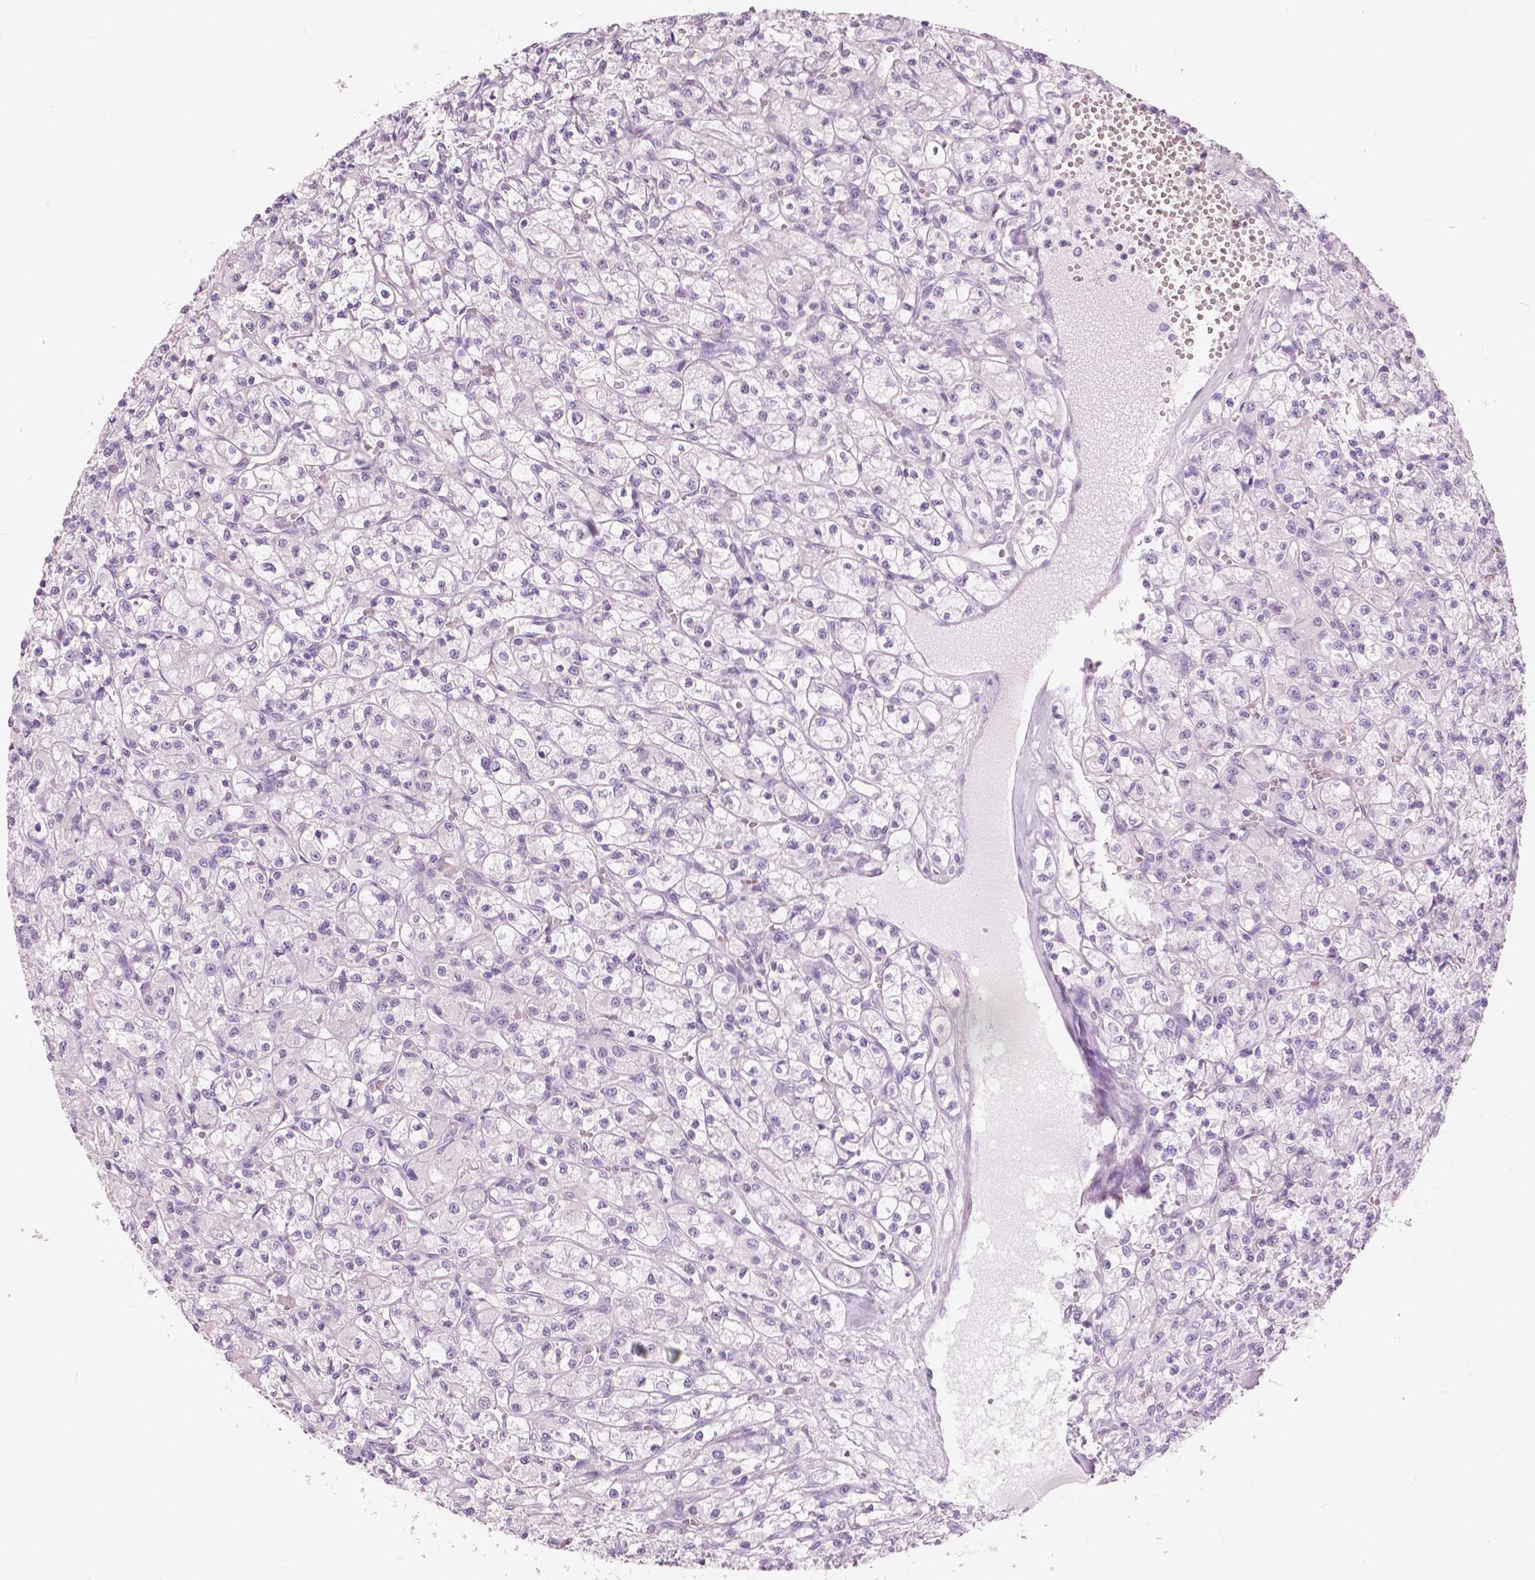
{"staining": {"intensity": "negative", "quantity": "none", "location": "none"}, "tissue": "renal cancer", "cell_type": "Tumor cells", "image_type": "cancer", "snomed": [{"axis": "morphology", "description": "Adenocarcinoma, NOS"}, {"axis": "topography", "description": "Kidney"}], "caption": "An immunohistochemistry (IHC) photomicrograph of renal adenocarcinoma is shown. There is no staining in tumor cells of renal adenocarcinoma. (Stains: DAB (3,3'-diaminobenzidine) immunohistochemistry with hematoxylin counter stain, Microscopy: brightfield microscopy at high magnification).", "gene": "A4GNT", "patient": {"sex": "female", "age": 70}}